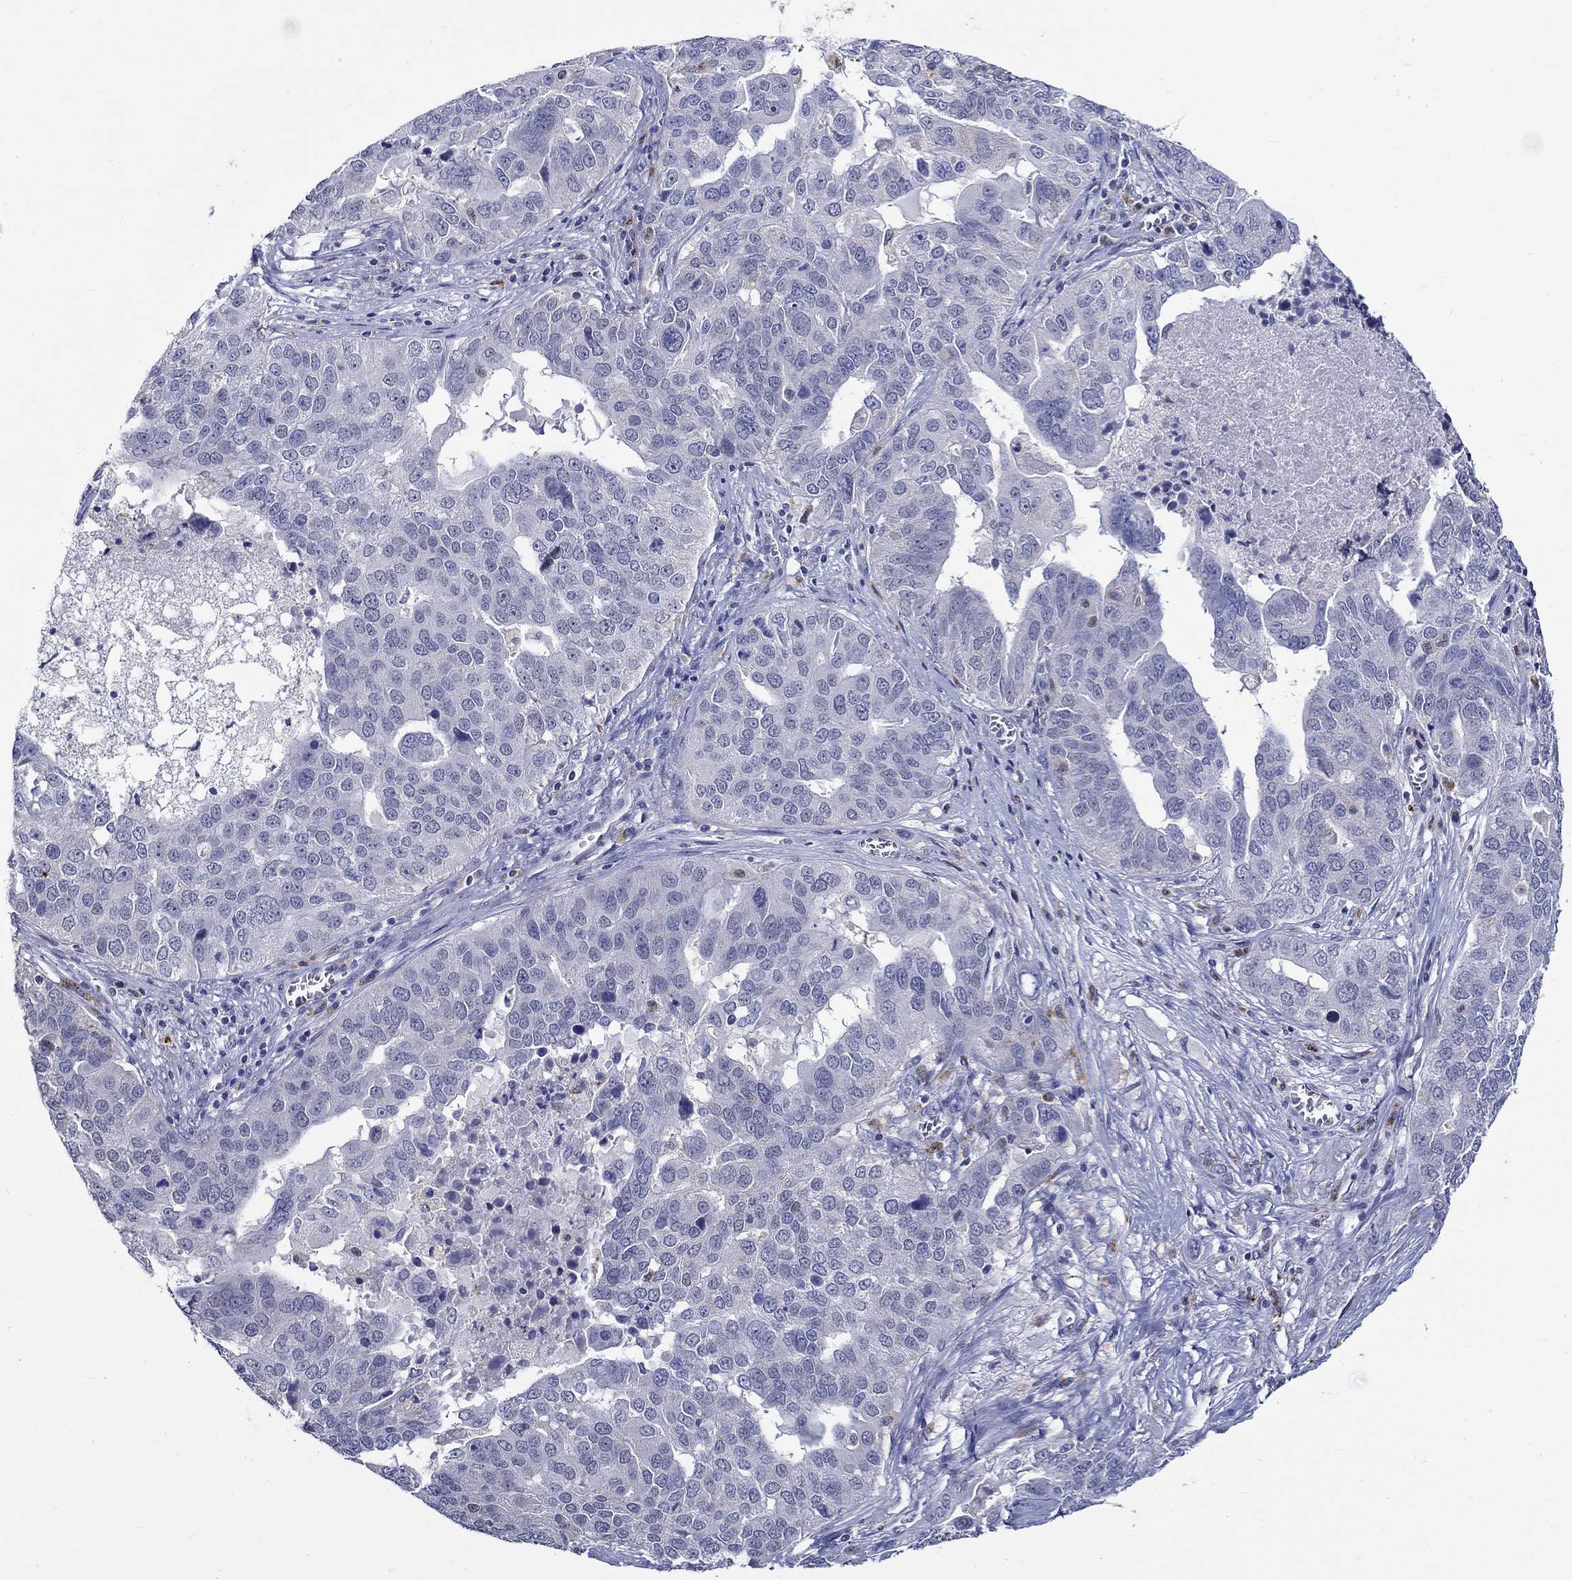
{"staining": {"intensity": "negative", "quantity": "none", "location": "none"}, "tissue": "ovarian cancer", "cell_type": "Tumor cells", "image_type": "cancer", "snomed": [{"axis": "morphology", "description": "Carcinoma, endometroid"}, {"axis": "topography", "description": "Soft tissue"}, {"axis": "topography", "description": "Ovary"}], "caption": "Immunohistochemistry (IHC) photomicrograph of neoplastic tissue: ovarian cancer stained with DAB demonstrates no significant protein staining in tumor cells.", "gene": "GATA2", "patient": {"sex": "female", "age": 52}}